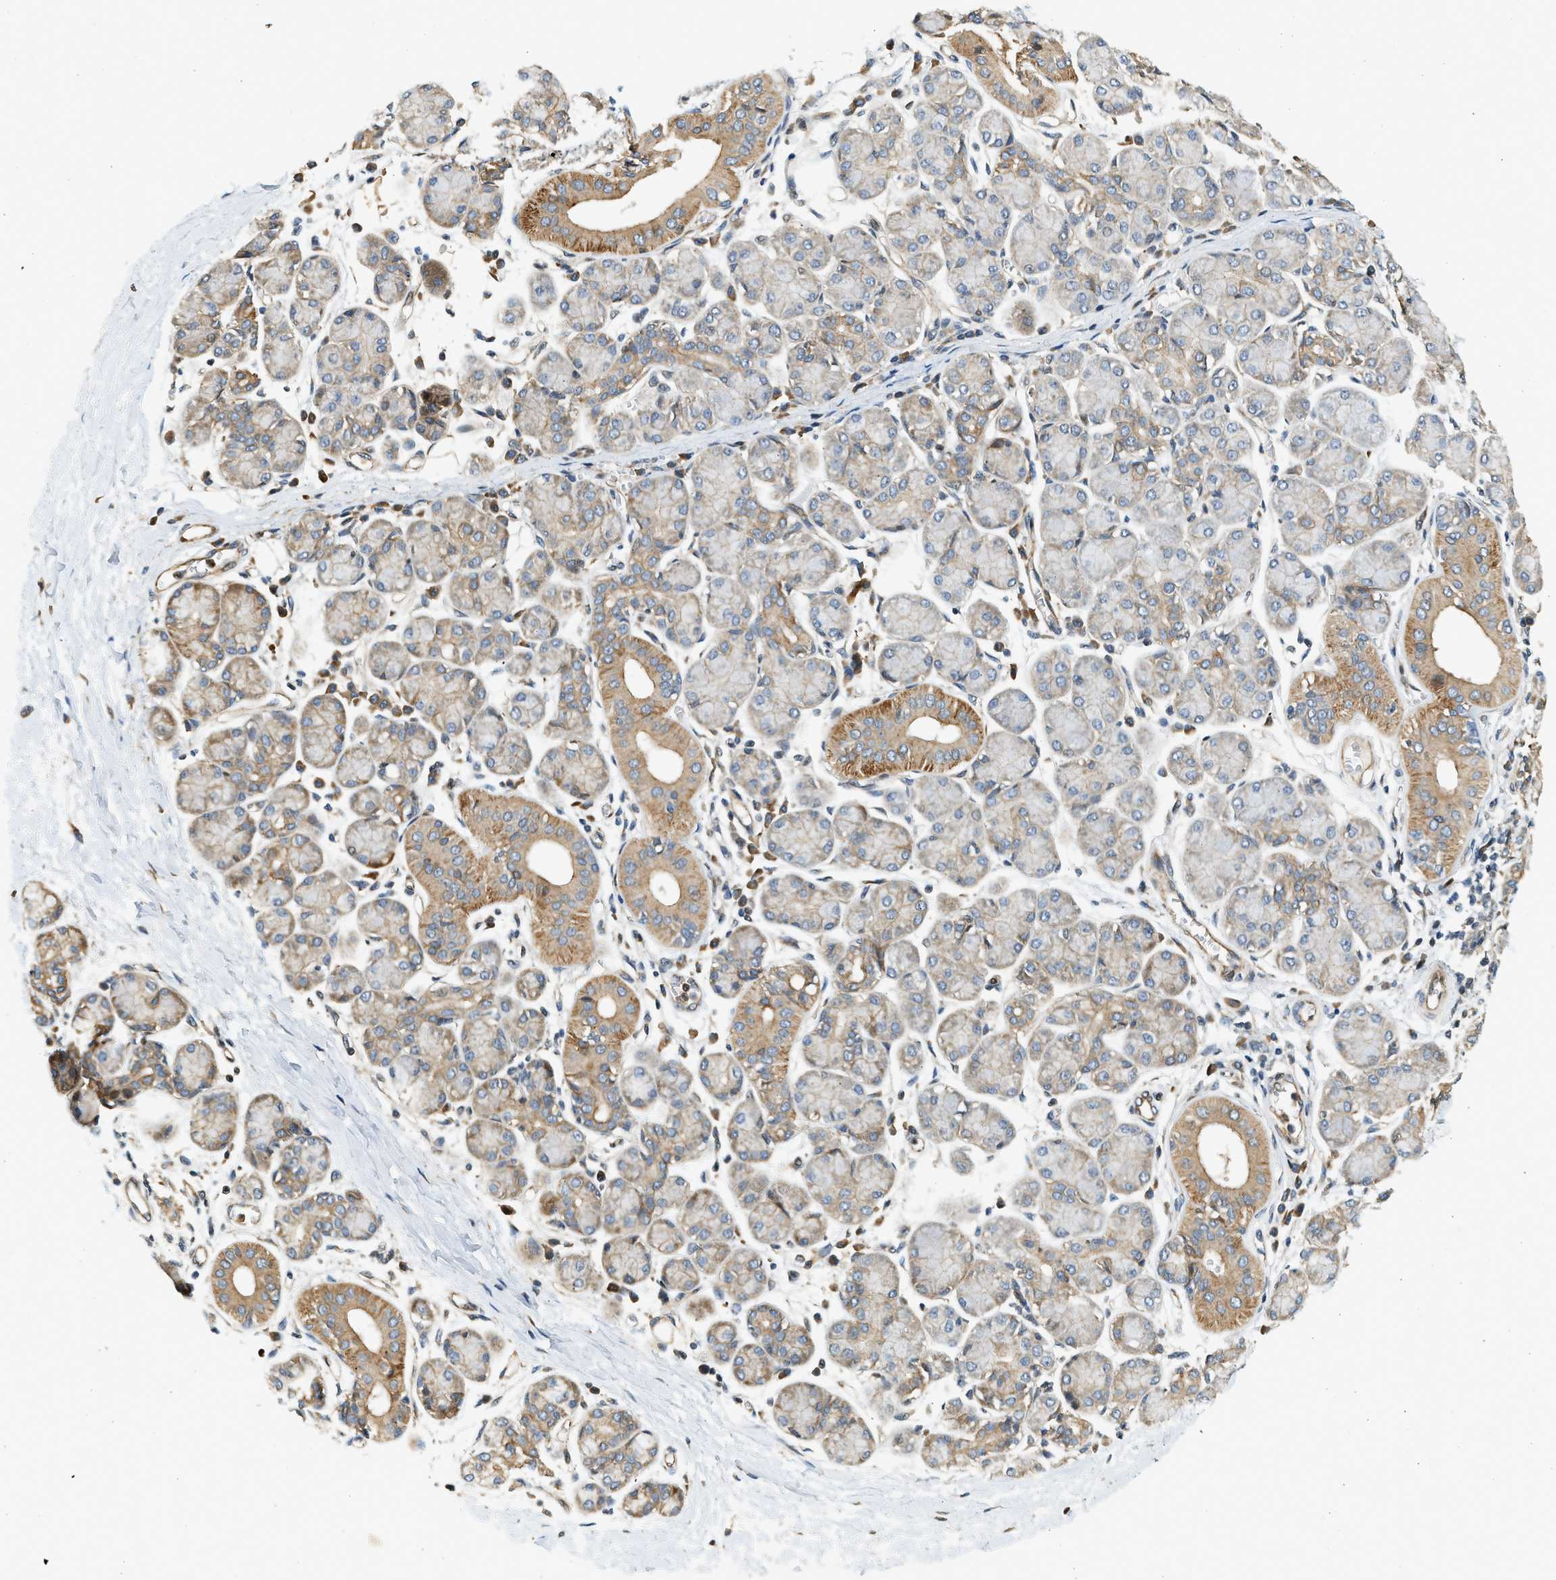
{"staining": {"intensity": "moderate", "quantity": "25%-75%", "location": "cytoplasmic/membranous"}, "tissue": "salivary gland", "cell_type": "Glandular cells", "image_type": "normal", "snomed": [{"axis": "morphology", "description": "Normal tissue, NOS"}, {"axis": "morphology", "description": "Inflammation, NOS"}, {"axis": "topography", "description": "Lymph node"}, {"axis": "topography", "description": "Salivary gland"}], "caption": "Salivary gland stained with a brown dye displays moderate cytoplasmic/membranous positive staining in approximately 25%-75% of glandular cells.", "gene": "NRSN2", "patient": {"sex": "male", "age": 3}}